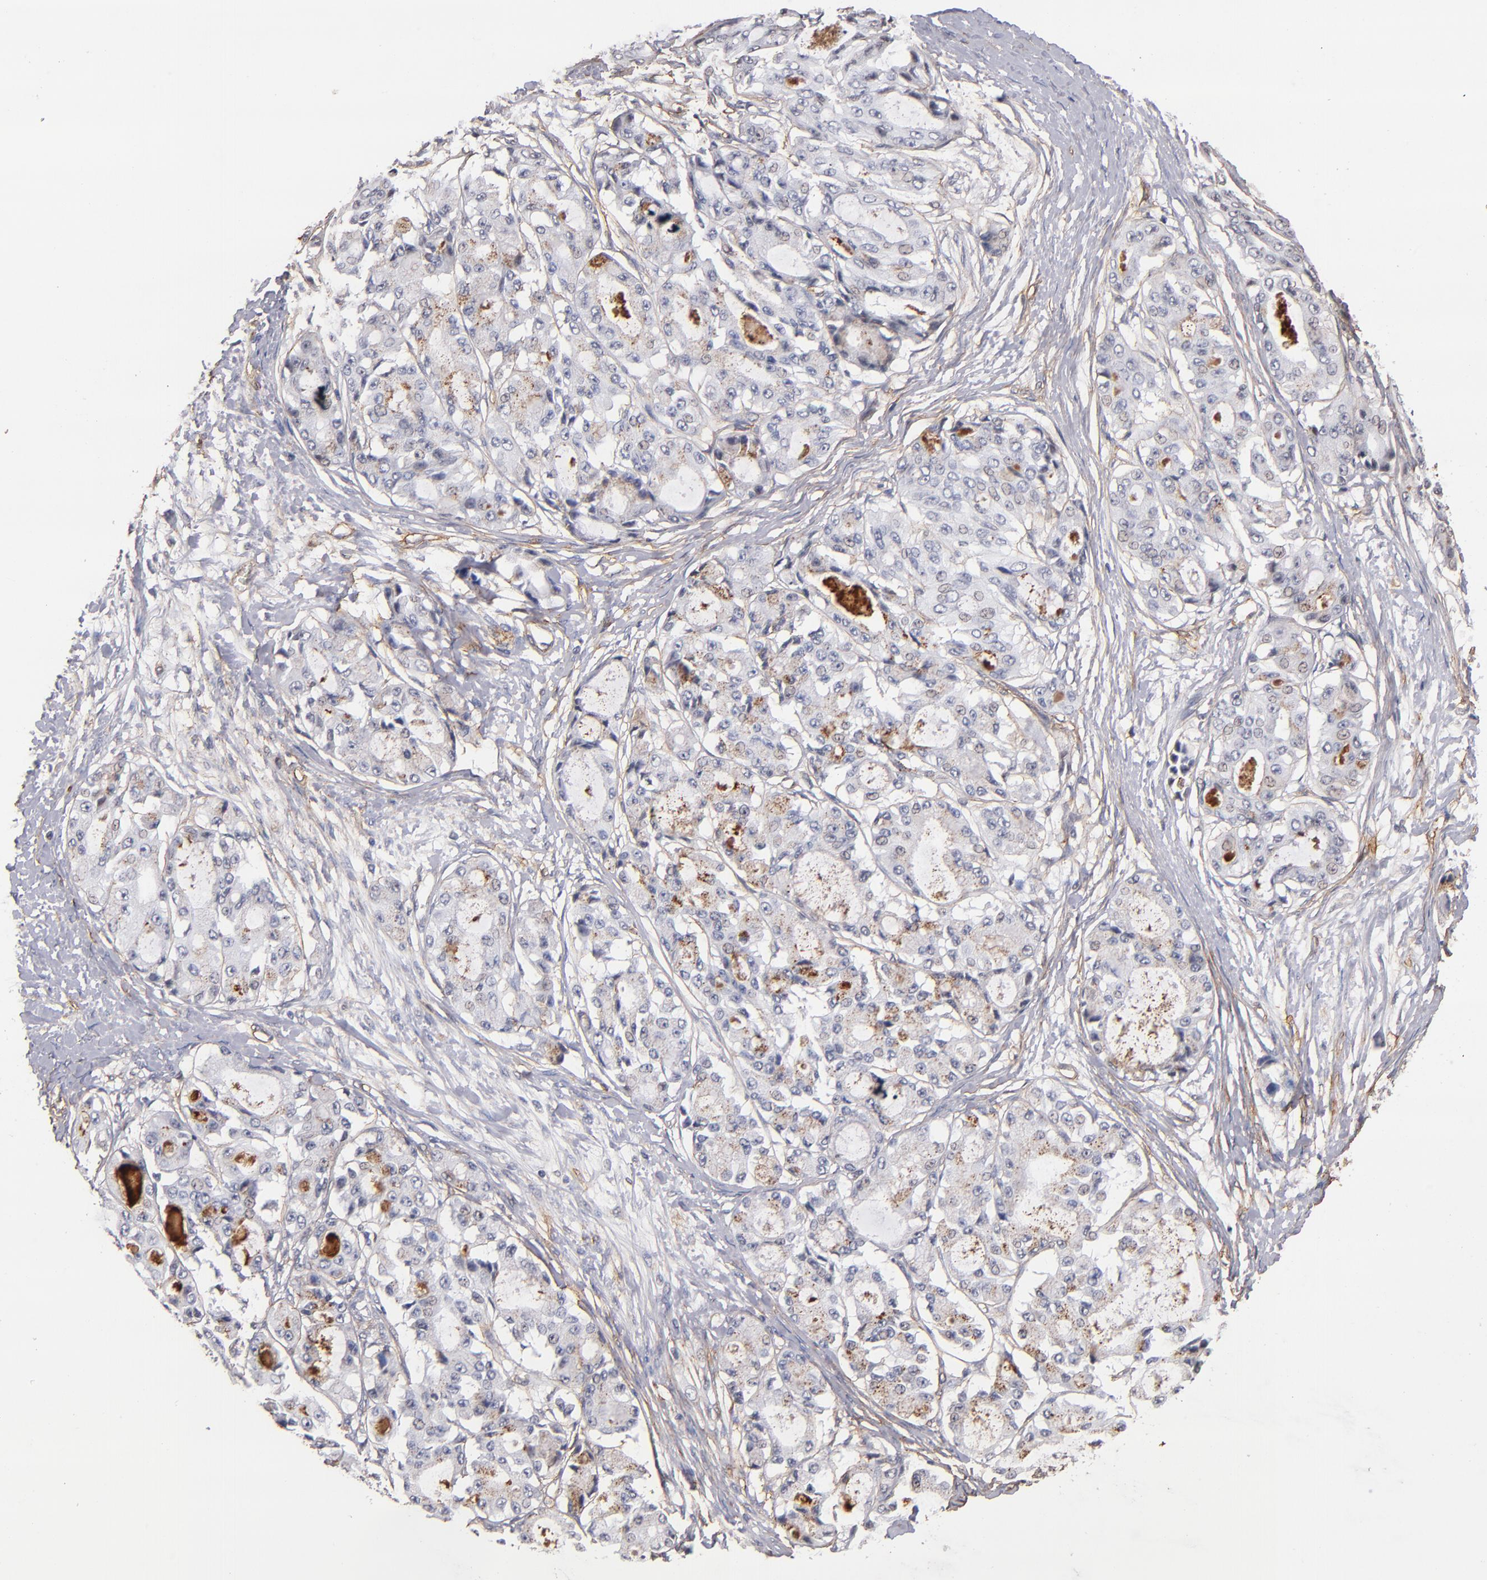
{"staining": {"intensity": "weak", "quantity": "<25%", "location": "cytoplasmic/membranous"}, "tissue": "ovarian cancer", "cell_type": "Tumor cells", "image_type": "cancer", "snomed": [{"axis": "morphology", "description": "Carcinoma, endometroid"}, {"axis": "topography", "description": "Ovary"}], "caption": "Immunohistochemistry of ovarian endometroid carcinoma exhibits no positivity in tumor cells.", "gene": "LAMC1", "patient": {"sex": "female", "age": 61}}